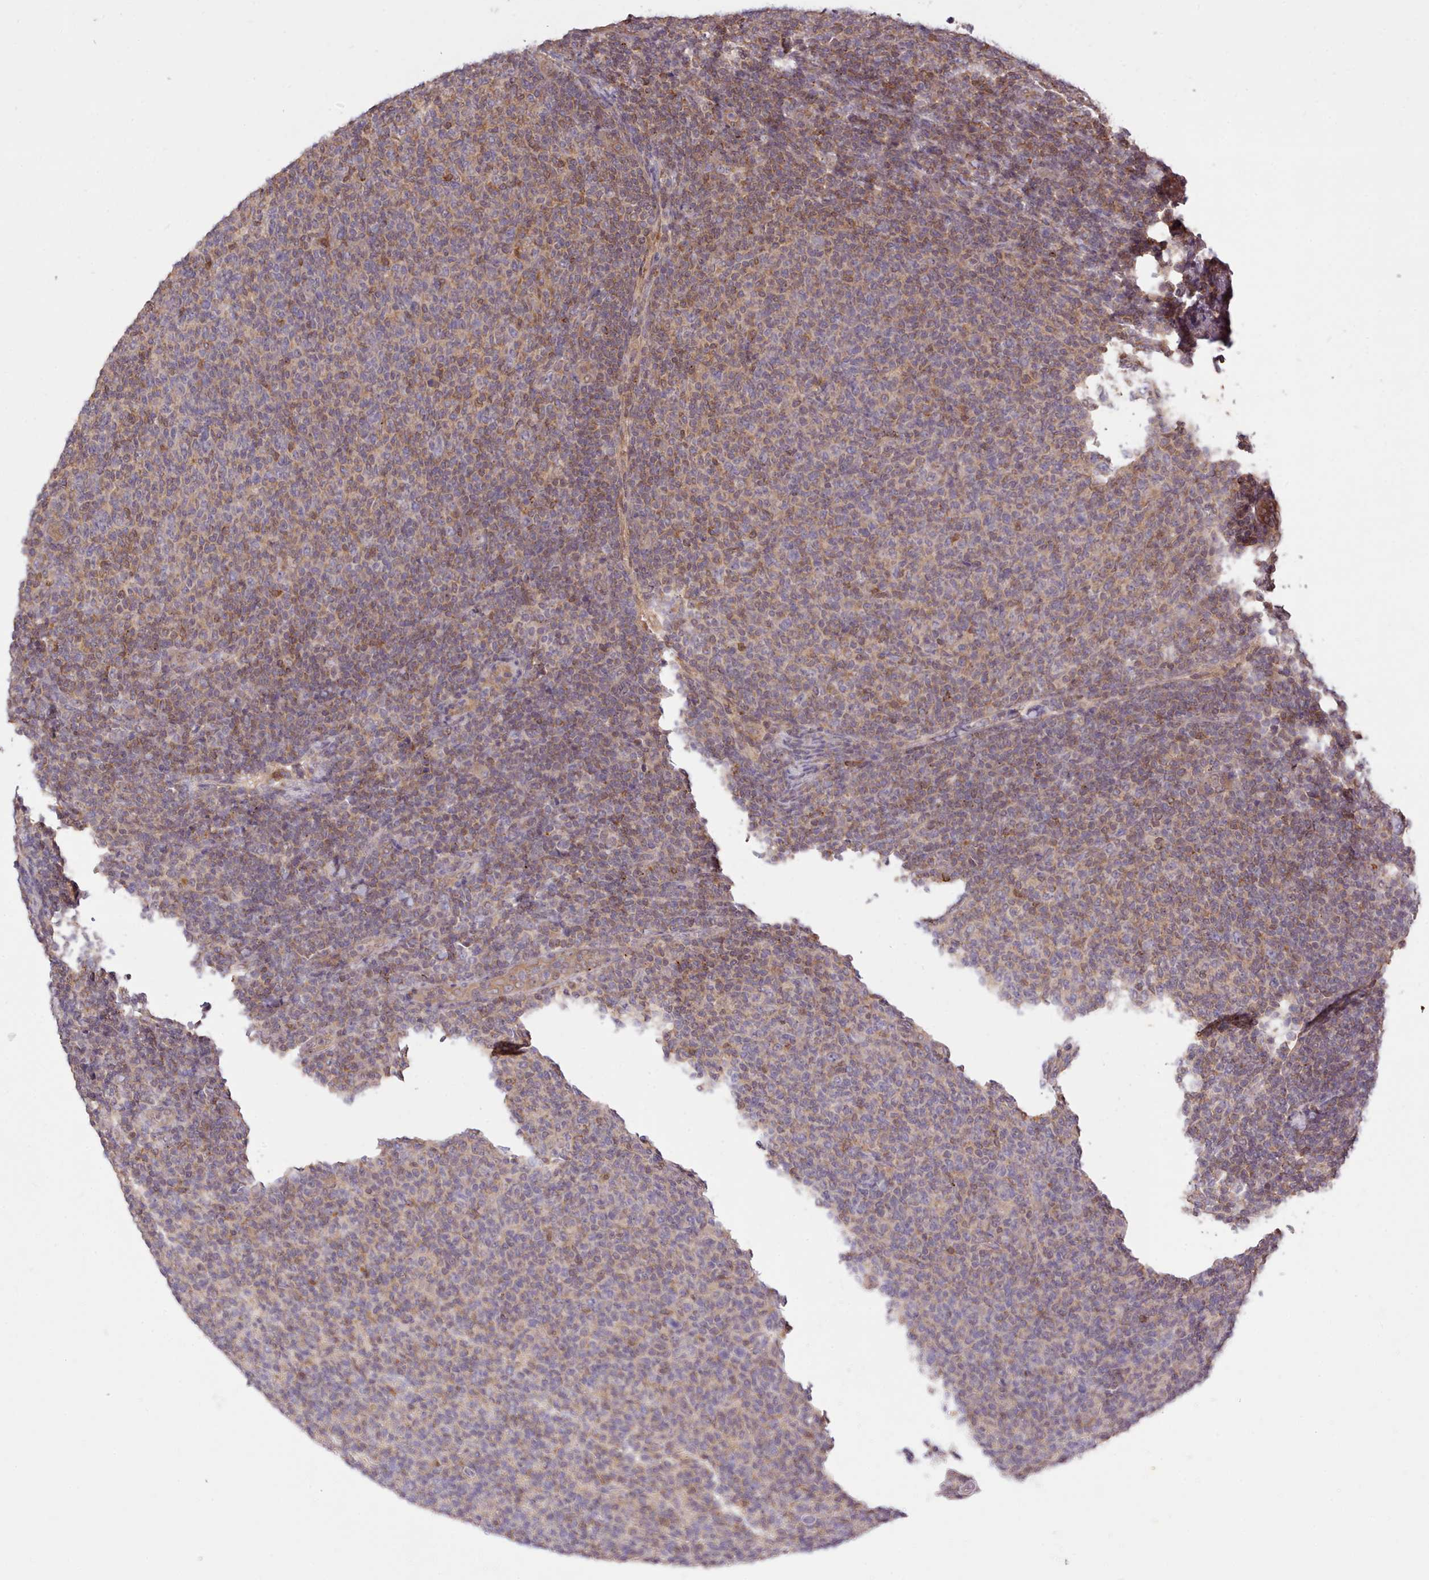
{"staining": {"intensity": "weak", "quantity": "25%-75%", "location": "cytoplasmic/membranous"}, "tissue": "lymphoma", "cell_type": "Tumor cells", "image_type": "cancer", "snomed": [{"axis": "morphology", "description": "Malignant lymphoma, non-Hodgkin's type, Low grade"}, {"axis": "topography", "description": "Lymph node"}], "caption": "Immunohistochemical staining of human malignant lymphoma, non-Hodgkin's type (low-grade) demonstrates low levels of weak cytoplasmic/membranous positivity in approximately 25%-75% of tumor cells. (IHC, brightfield microscopy, high magnification).", "gene": "ARL17A", "patient": {"sex": "male", "age": 66}}